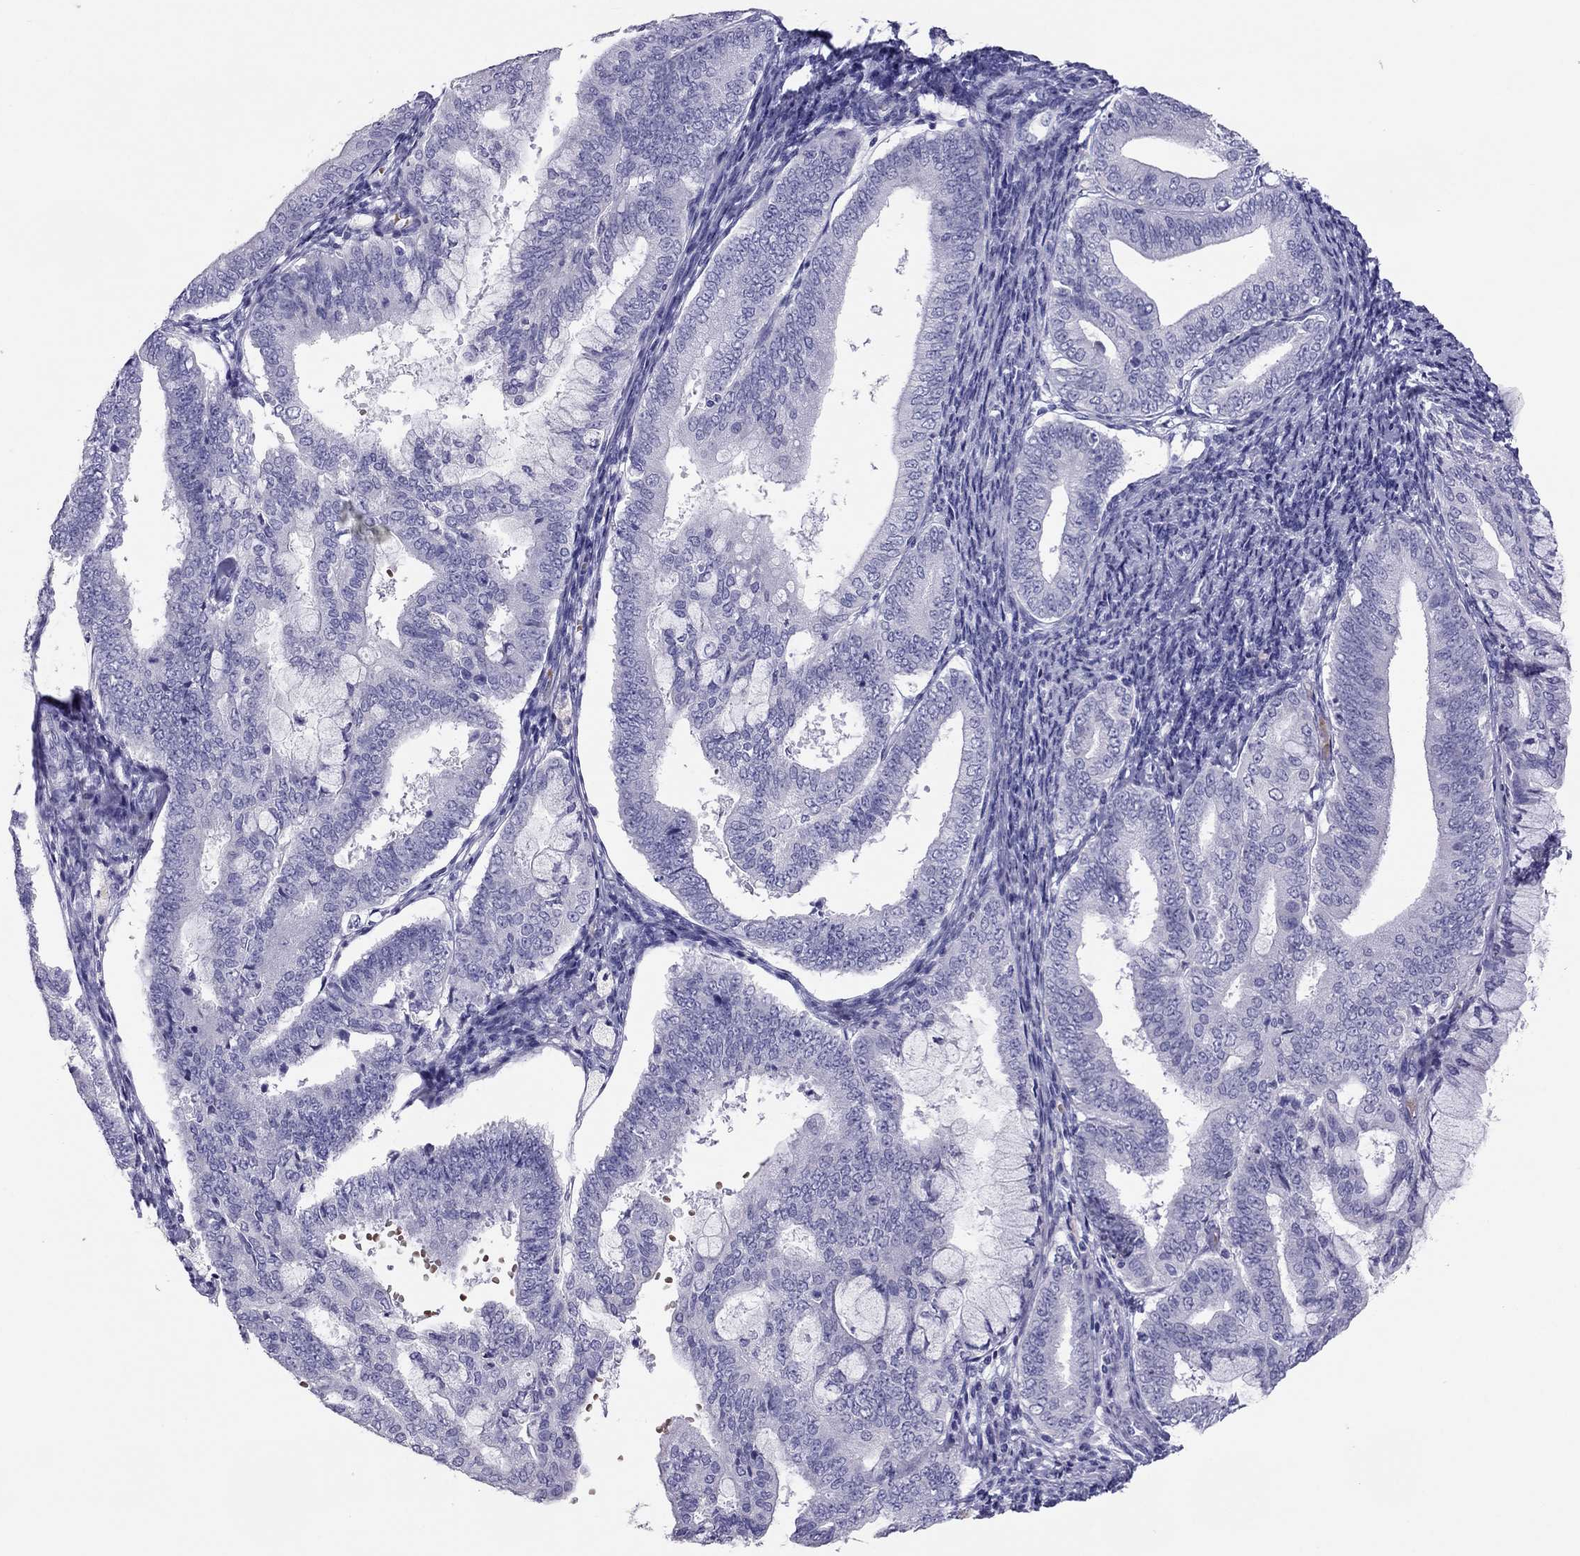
{"staining": {"intensity": "negative", "quantity": "none", "location": "none"}, "tissue": "endometrial cancer", "cell_type": "Tumor cells", "image_type": "cancer", "snomed": [{"axis": "morphology", "description": "Adenocarcinoma, NOS"}, {"axis": "topography", "description": "Endometrium"}], "caption": "Adenocarcinoma (endometrial) was stained to show a protein in brown. There is no significant staining in tumor cells.", "gene": "TSHB", "patient": {"sex": "female", "age": 63}}